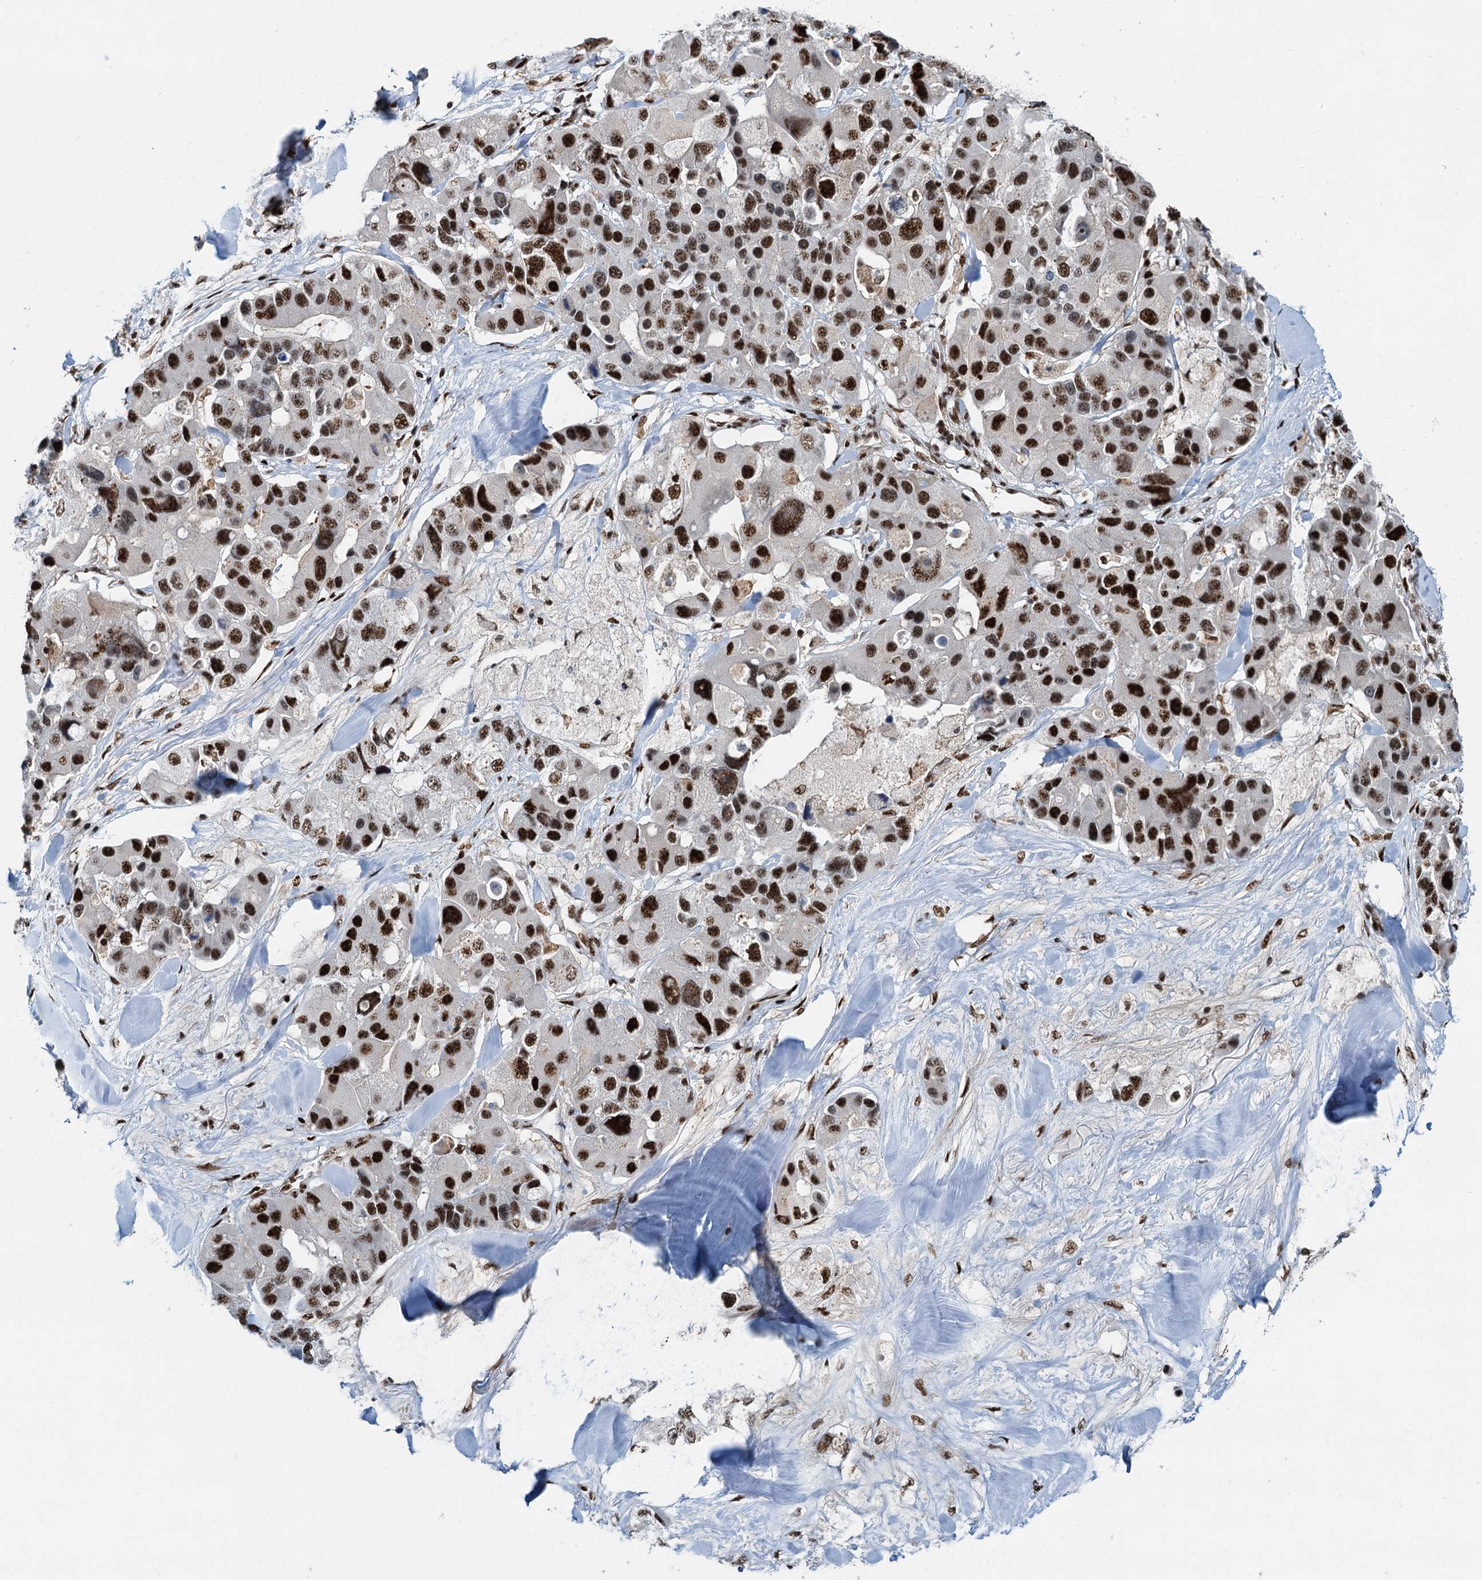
{"staining": {"intensity": "strong", "quantity": ">75%", "location": "nuclear"}, "tissue": "lung cancer", "cell_type": "Tumor cells", "image_type": "cancer", "snomed": [{"axis": "morphology", "description": "Adenocarcinoma, NOS"}, {"axis": "topography", "description": "Lung"}], "caption": "An image of human lung cancer stained for a protein reveals strong nuclear brown staining in tumor cells. (Brightfield microscopy of DAB IHC at high magnification).", "gene": "RBM26", "patient": {"sex": "female", "age": 54}}